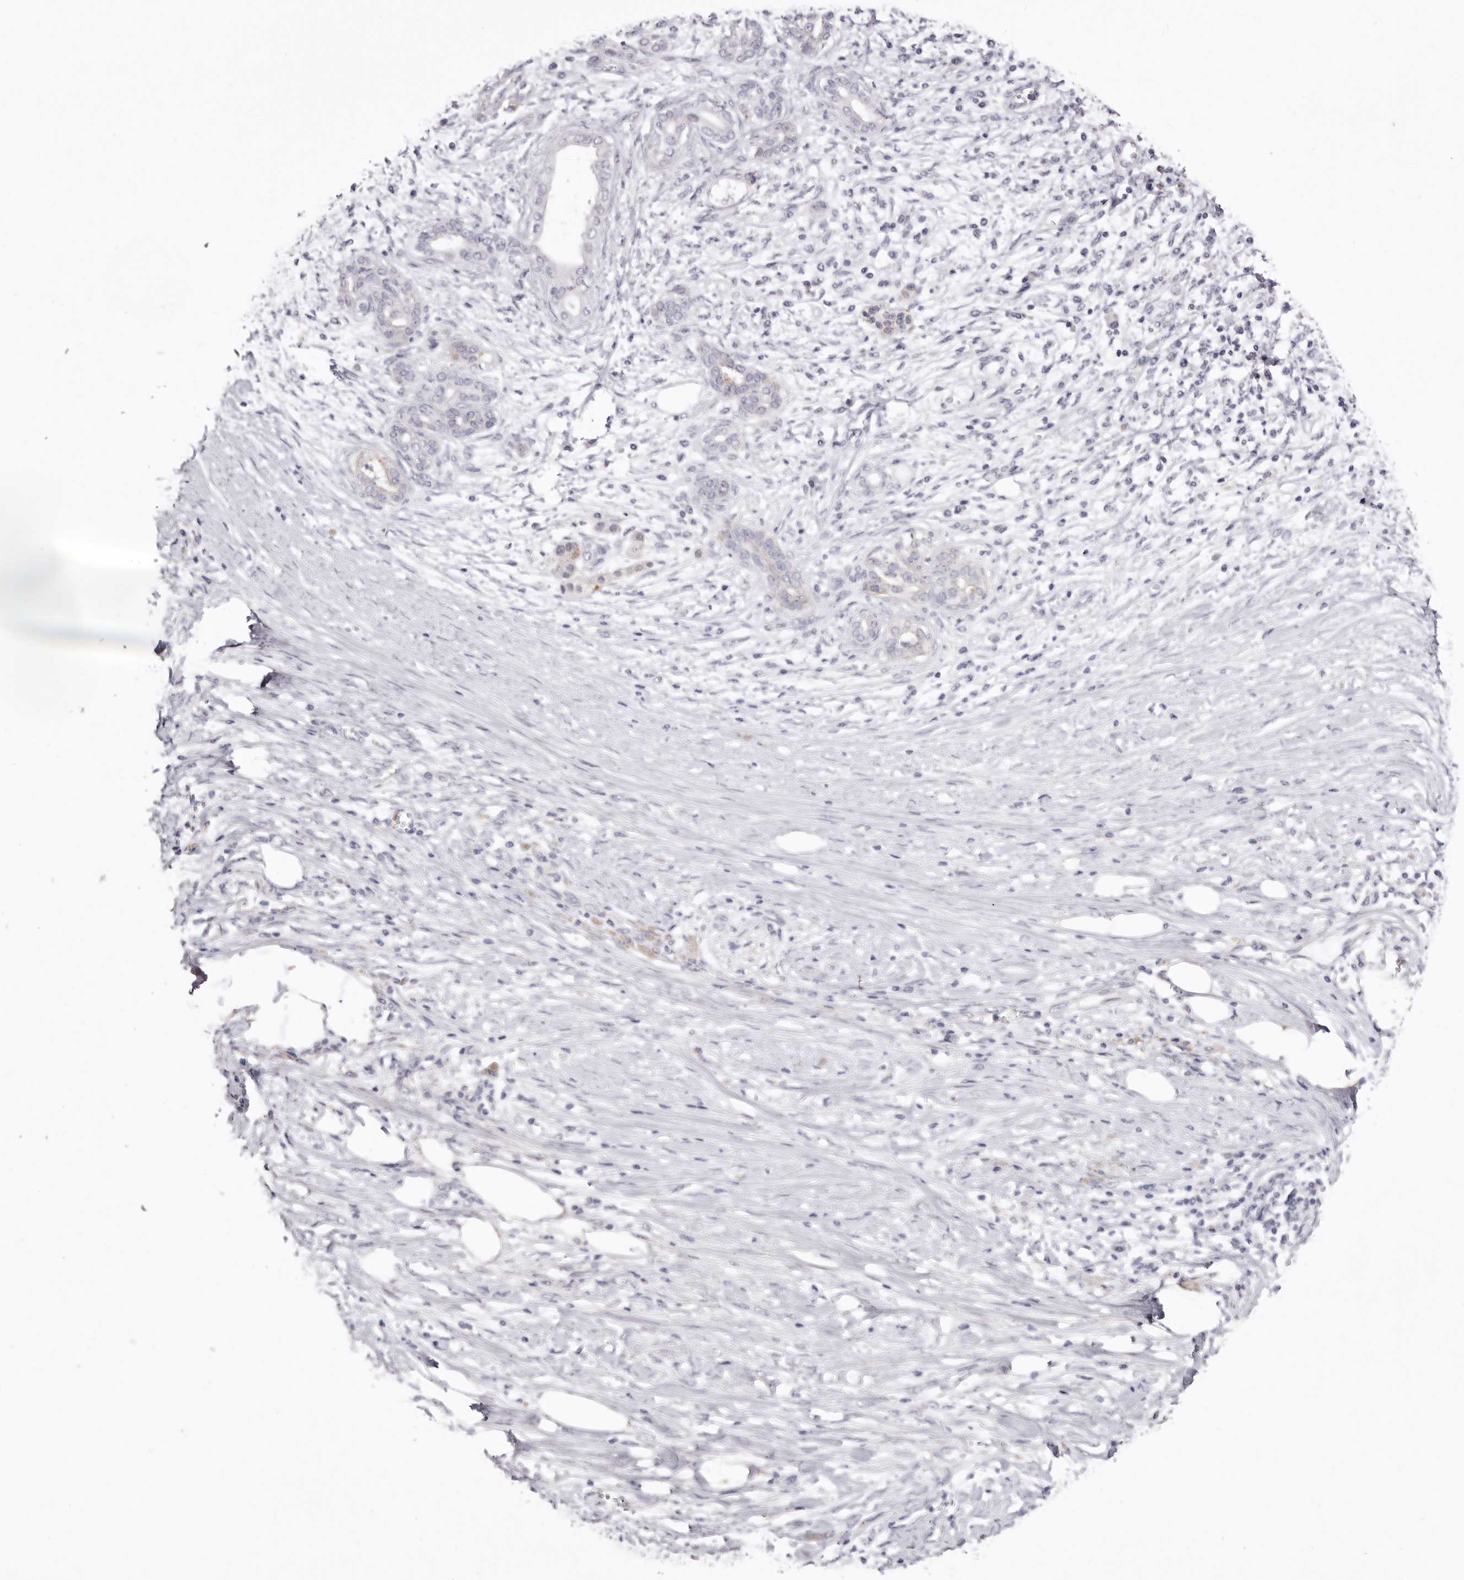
{"staining": {"intensity": "negative", "quantity": "none", "location": "none"}, "tissue": "pancreatic cancer", "cell_type": "Tumor cells", "image_type": "cancer", "snomed": [{"axis": "morphology", "description": "Adenocarcinoma, NOS"}, {"axis": "topography", "description": "Pancreas"}], "caption": "Photomicrograph shows no significant protein staining in tumor cells of pancreatic adenocarcinoma.", "gene": "LMLN", "patient": {"sex": "male", "age": 58}}